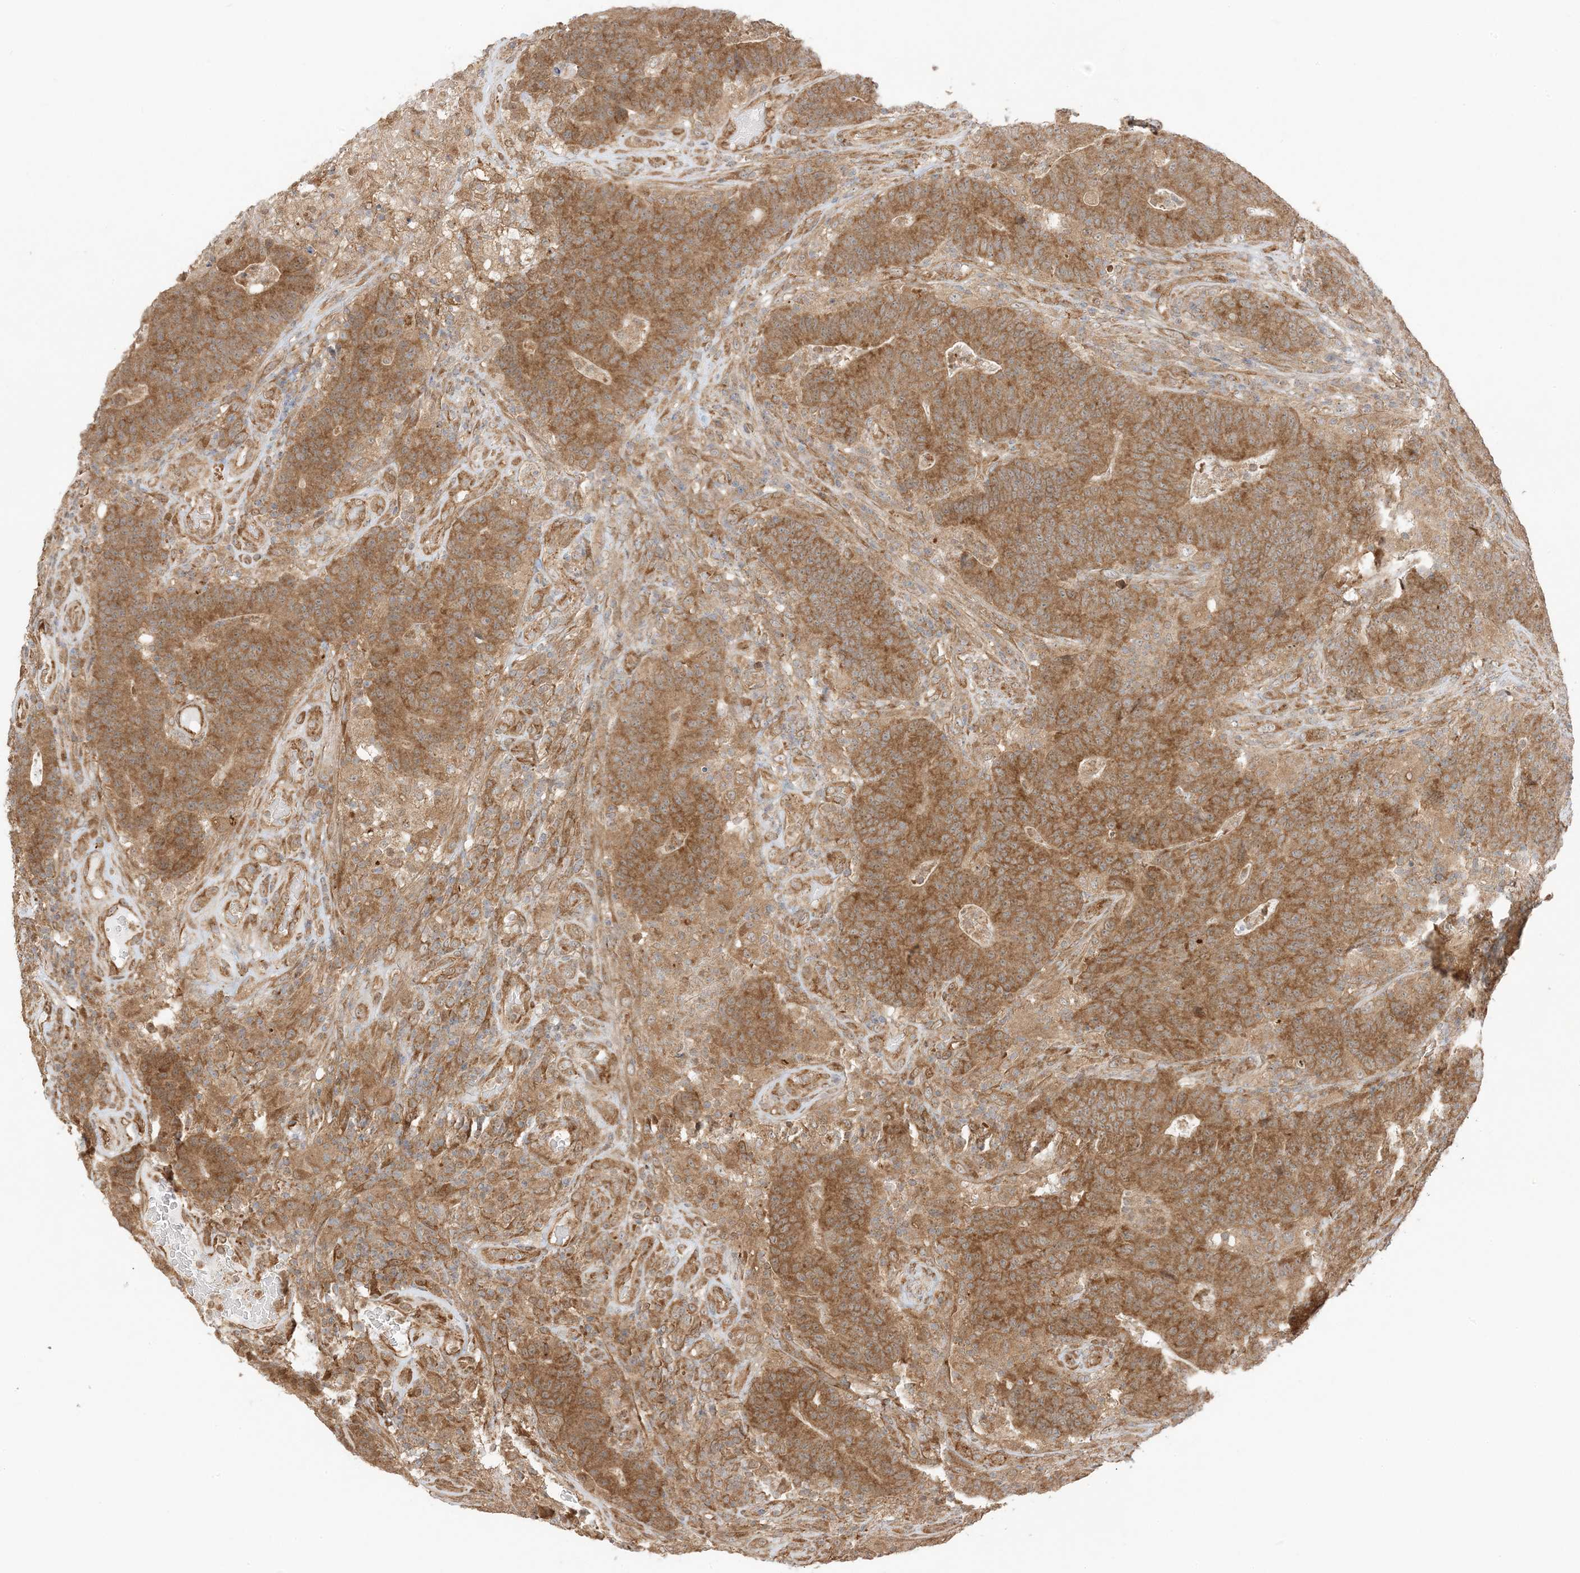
{"staining": {"intensity": "moderate", "quantity": ">75%", "location": "cytoplasmic/membranous"}, "tissue": "colorectal cancer", "cell_type": "Tumor cells", "image_type": "cancer", "snomed": [{"axis": "morphology", "description": "Normal tissue, NOS"}, {"axis": "morphology", "description": "Adenocarcinoma, NOS"}, {"axis": "topography", "description": "Colon"}], "caption": "Immunohistochemistry staining of adenocarcinoma (colorectal), which demonstrates medium levels of moderate cytoplasmic/membranous positivity in approximately >75% of tumor cells indicating moderate cytoplasmic/membranous protein staining. The staining was performed using DAB (brown) for protein detection and nuclei were counterstained in hematoxylin (blue).", "gene": "UBAP2L", "patient": {"sex": "female", "age": 75}}